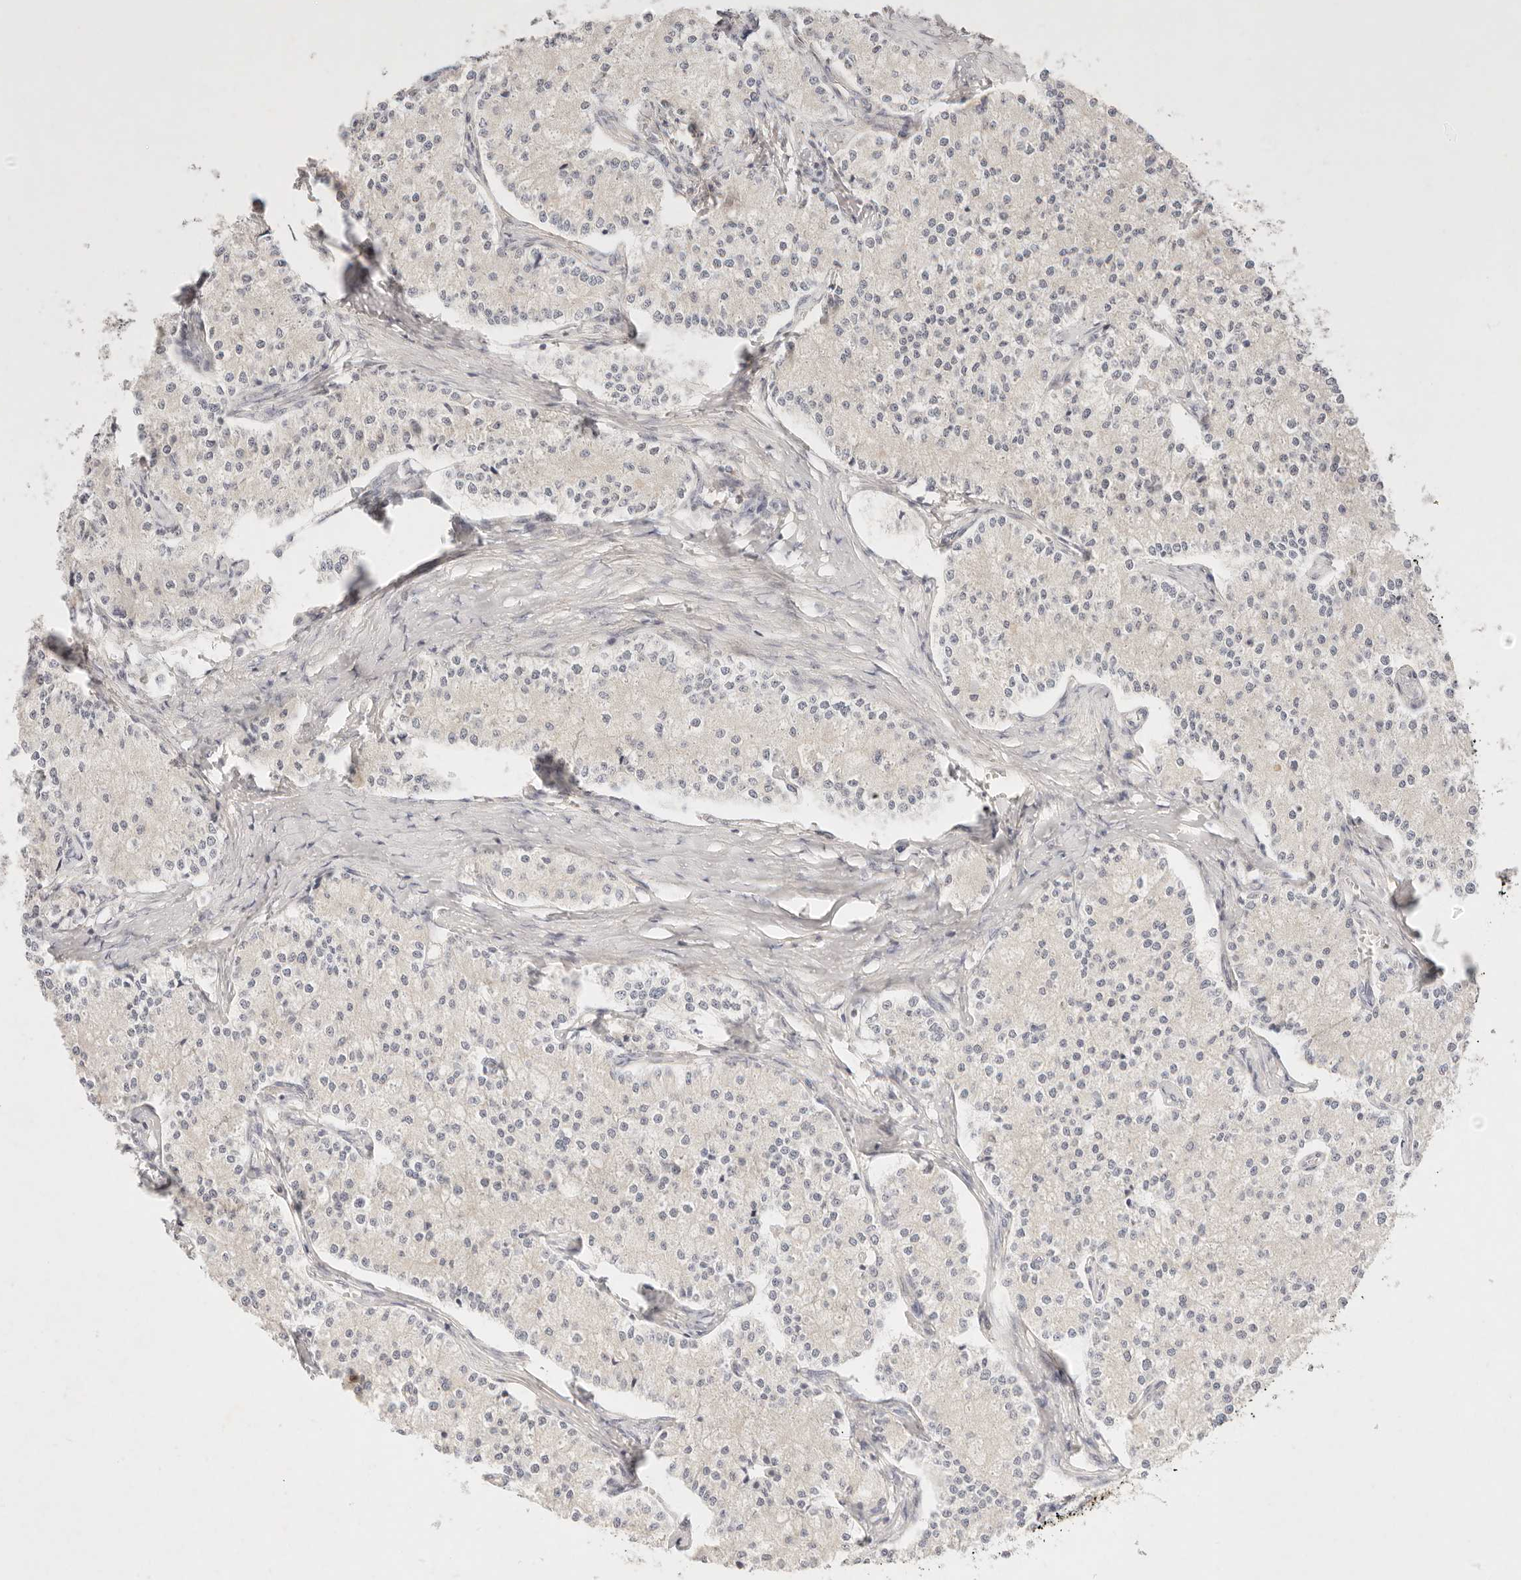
{"staining": {"intensity": "negative", "quantity": "none", "location": "none"}, "tissue": "carcinoid", "cell_type": "Tumor cells", "image_type": "cancer", "snomed": [{"axis": "morphology", "description": "Carcinoid, malignant, NOS"}, {"axis": "topography", "description": "Colon"}], "caption": "A micrograph of malignant carcinoid stained for a protein displays no brown staining in tumor cells.", "gene": "GPR84", "patient": {"sex": "female", "age": 52}}